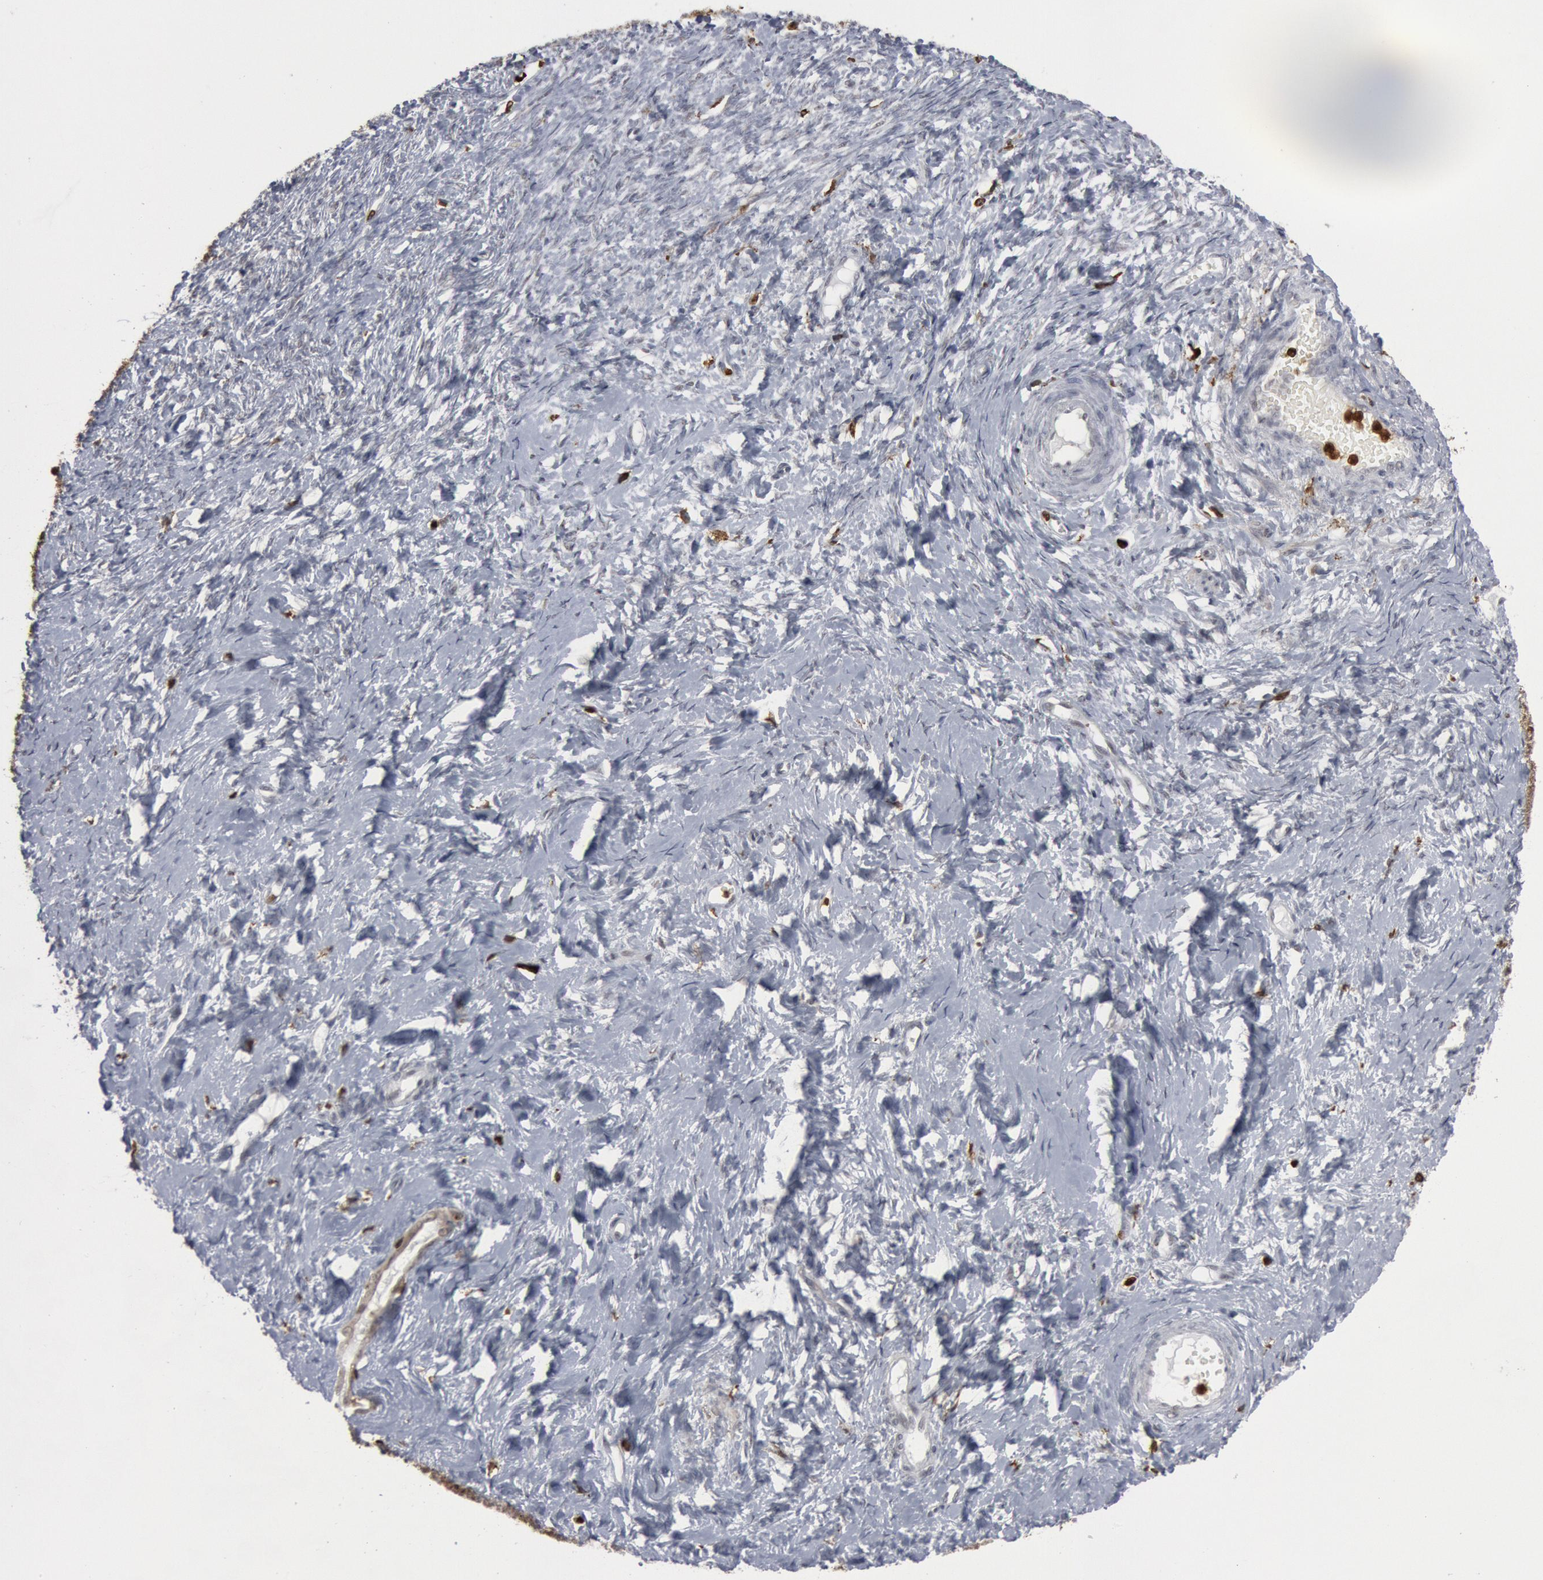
{"staining": {"intensity": "moderate", "quantity": ">75%", "location": "cytoplasmic/membranous"}, "tissue": "ovarian cancer", "cell_type": "Tumor cells", "image_type": "cancer", "snomed": [{"axis": "morphology", "description": "Normal tissue, NOS"}, {"axis": "morphology", "description": "Cystadenocarcinoma, serous, NOS"}, {"axis": "topography", "description": "Ovary"}], "caption": "DAB immunohistochemical staining of ovarian cancer (serous cystadenocarcinoma) reveals moderate cytoplasmic/membranous protein positivity in about >75% of tumor cells. Immunohistochemistry (ihc) stains the protein in brown and the nuclei are stained blue.", "gene": "PTPN6", "patient": {"sex": "female", "age": 62}}